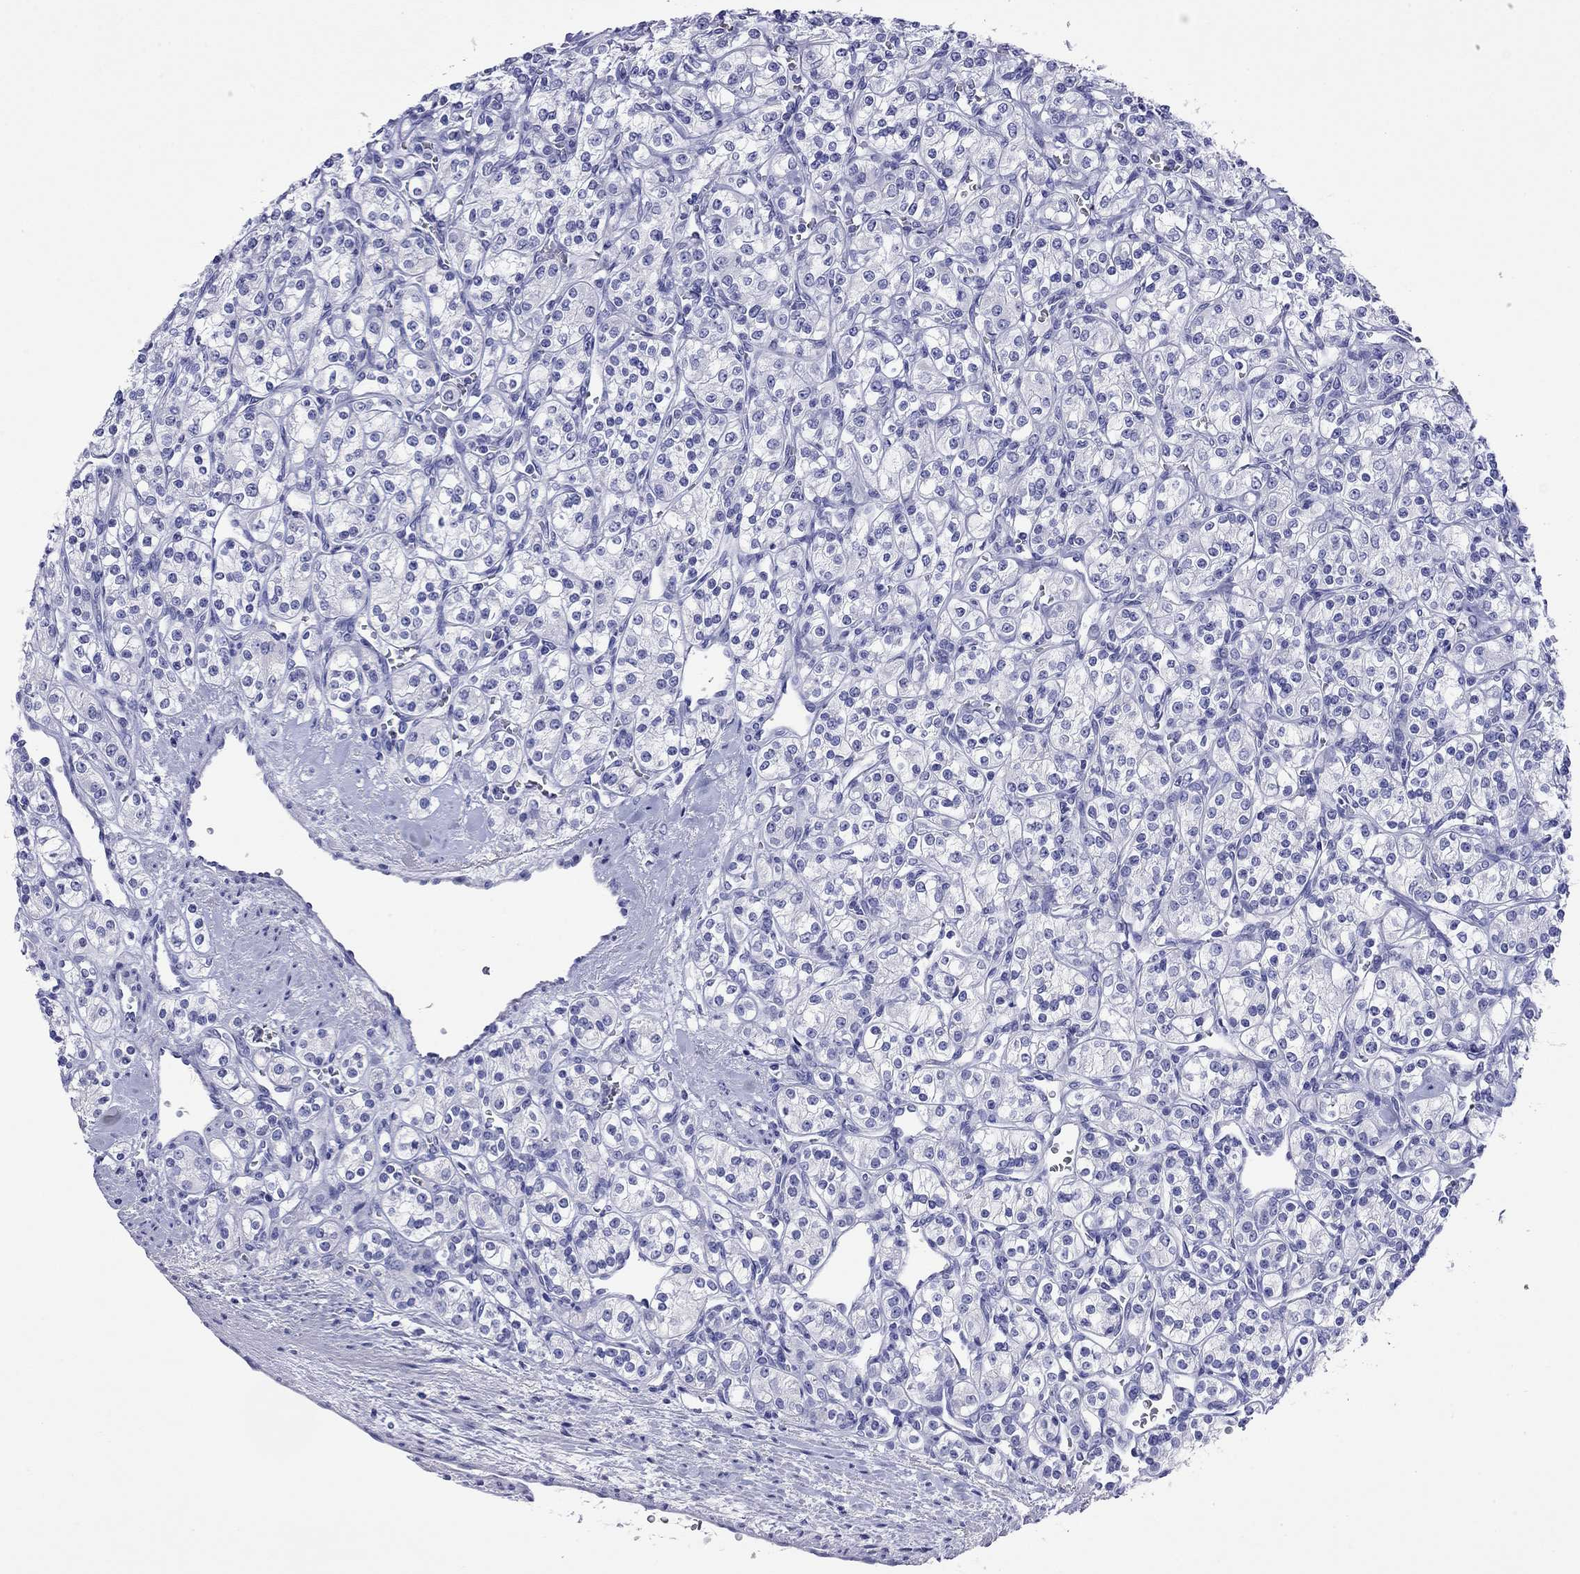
{"staining": {"intensity": "negative", "quantity": "none", "location": "none"}, "tissue": "renal cancer", "cell_type": "Tumor cells", "image_type": "cancer", "snomed": [{"axis": "morphology", "description": "Adenocarcinoma, NOS"}, {"axis": "topography", "description": "Kidney"}], "caption": "Immunohistochemistry (IHC) image of neoplastic tissue: human adenocarcinoma (renal) stained with DAB (3,3'-diaminobenzidine) displays no significant protein expression in tumor cells.", "gene": "FIGLA", "patient": {"sex": "male", "age": 77}}